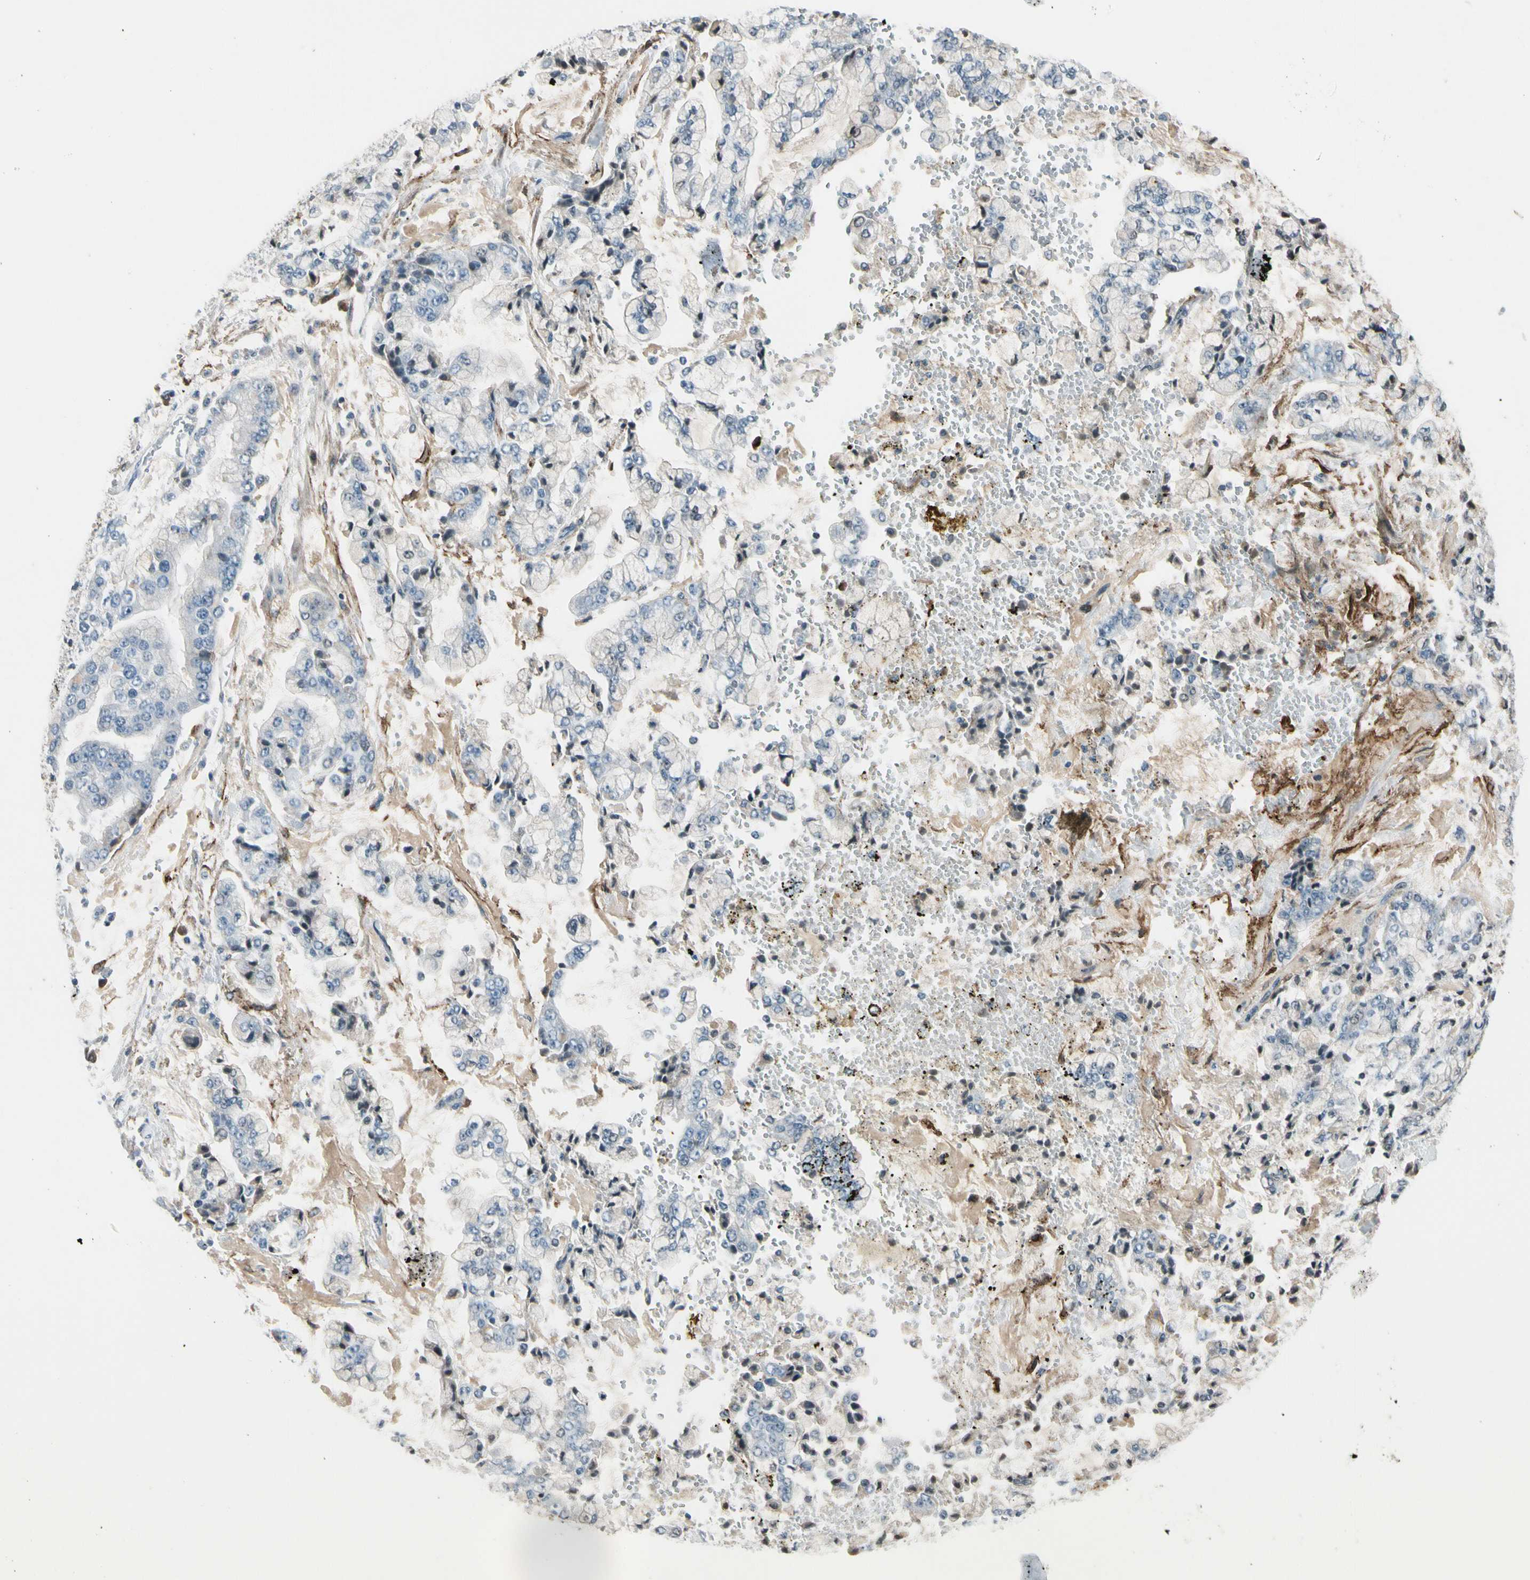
{"staining": {"intensity": "negative", "quantity": "none", "location": "none"}, "tissue": "stomach cancer", "cell_type": "Tumor cells", "image_type": "cancer", "snomed": [{"axis": "morphology", "description": "Adenocarcinoma, NOS"}, {"axis": "topography", "description": "Stomach"}], "caption": "Immunohistochemical staining of human stomach cancer exhibits no significant expression in tumor cells. (DAB (3,3'-diaminobenzidine) immunohistochemistry with hematoxylin counter stain).", "gene": "PDPN", "patient": {"sex": "male", "age": 76}}